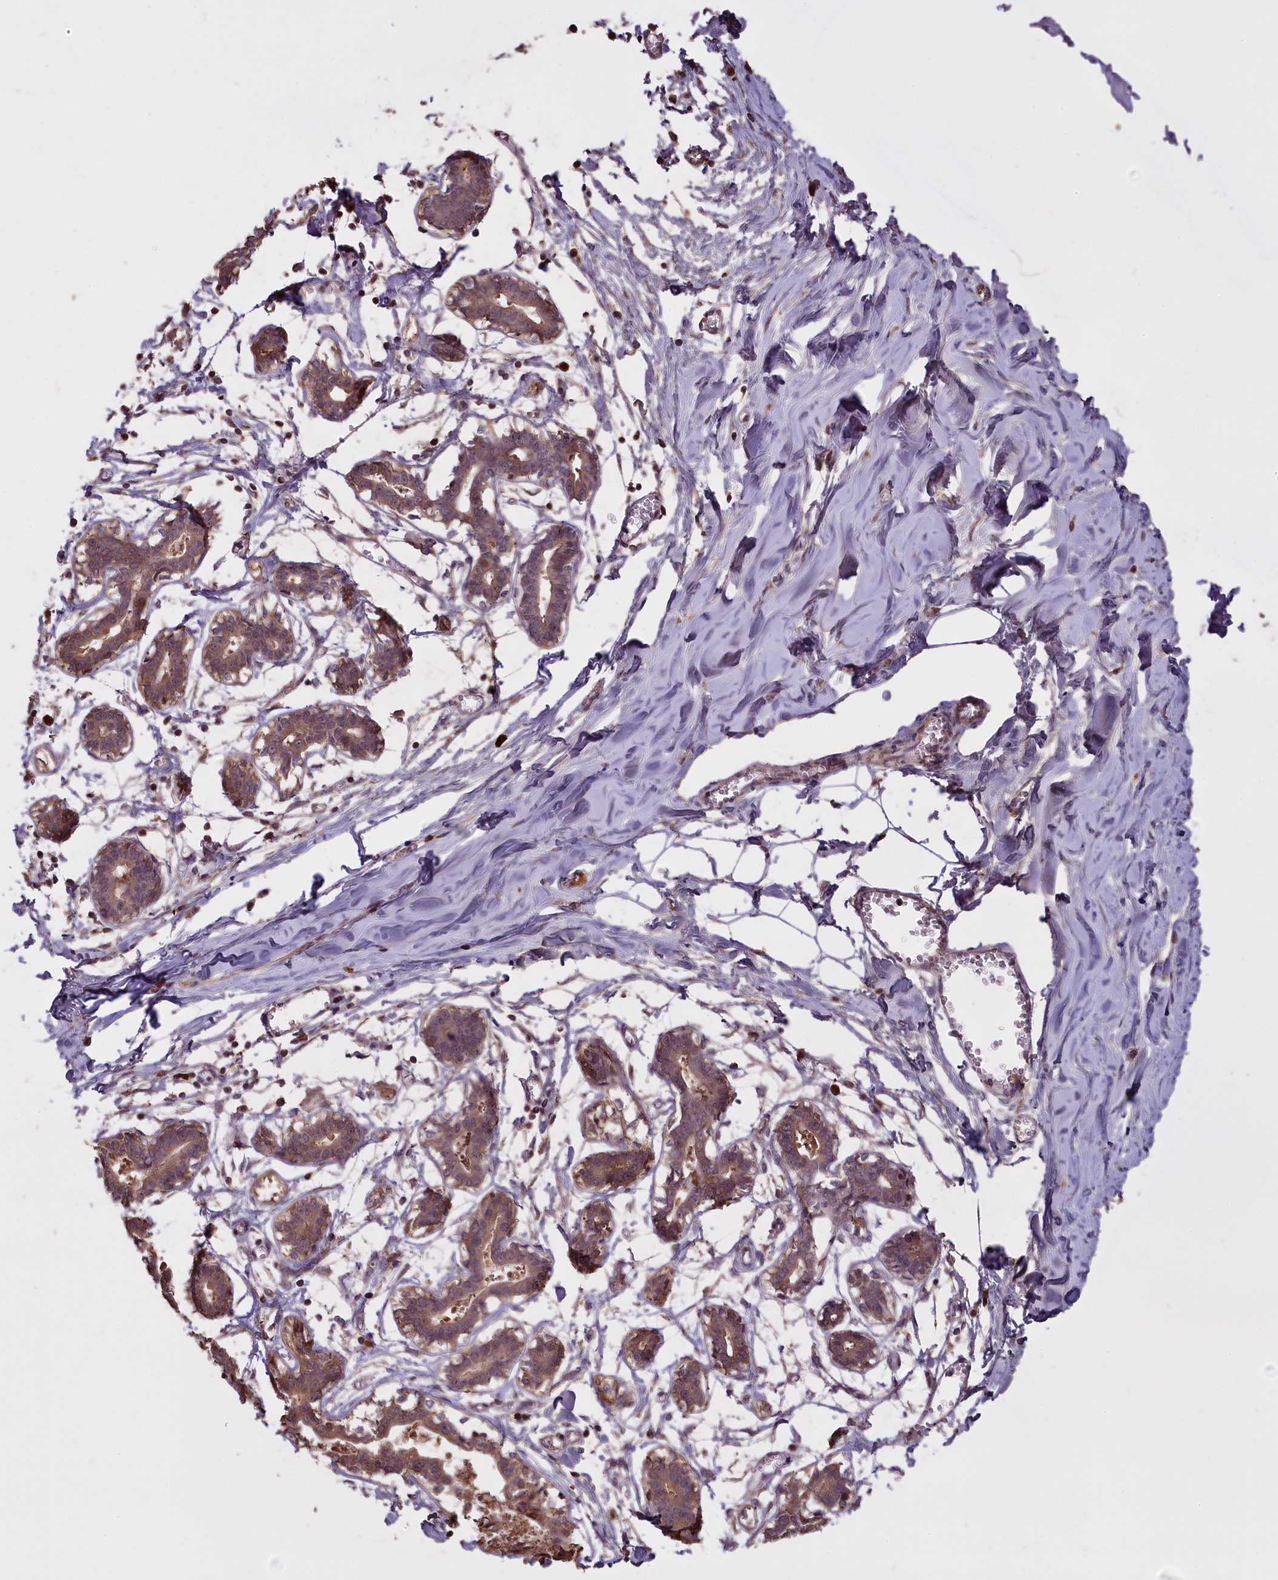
{"staining": {"intensity": "weak", "quantity": ">75%", "location": "cytoplasmic/membranous,nuclear"}, "tissue": "breast", "cell_type": "Adipocytes", "image_type": "normal", "snomed": [{"axis": "morphology", "description": "Normal tissue, NOS"}, {"axis": "topography", "description": "Breast"}], "caption": "IHC image of unremarkable breast: human breast stained using IHC exhibits low levels of weak protein expression localized specifically in the cytoplasmic/membranous,nuclear of adipocytes, appearing as a cytoplasmic/membranous,nuclear brown color.", "gene": "ENHO", "patient": {"sex": "female", "age": 27}}